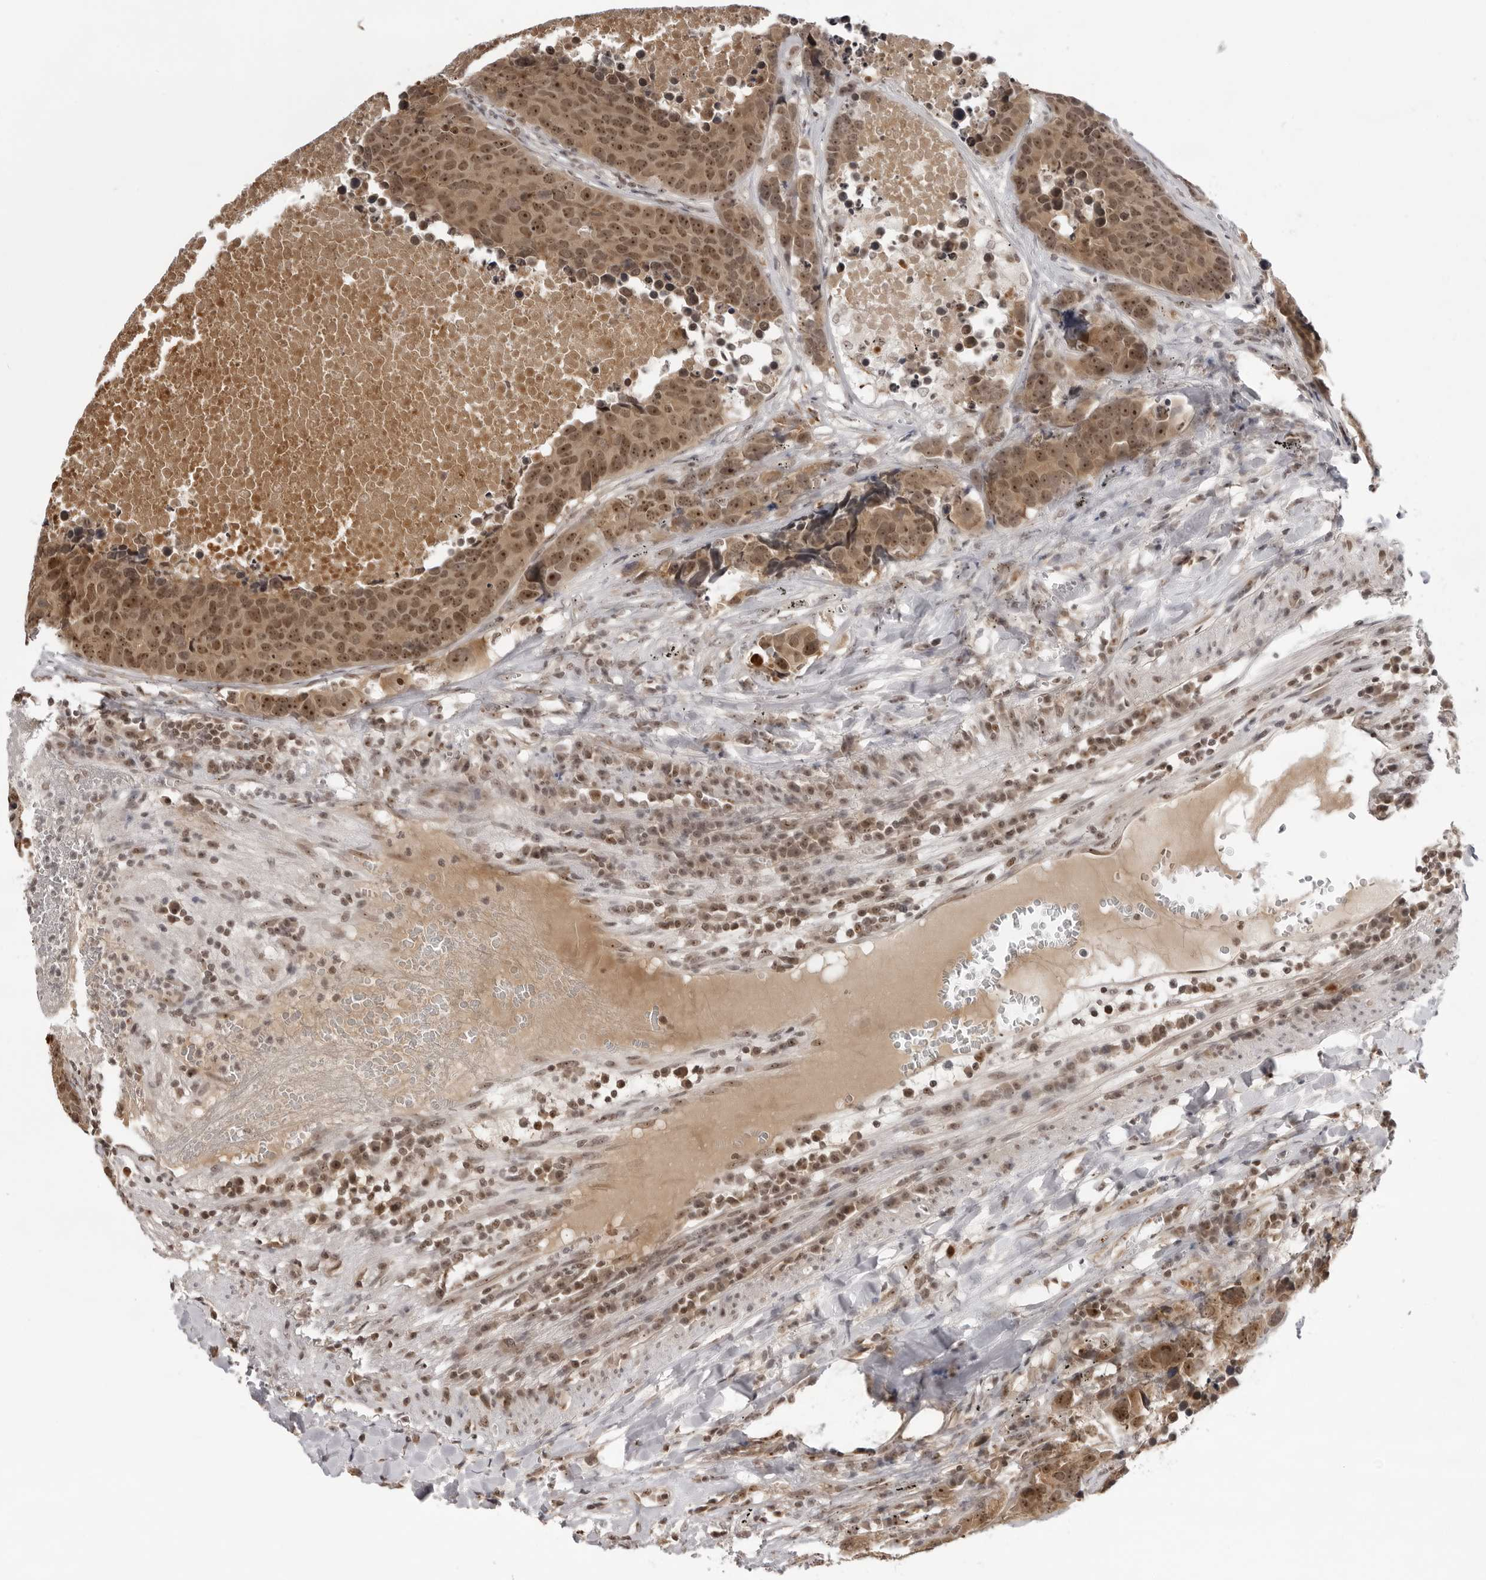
{"staining": {"intensity": "moderate", "quantity": ">75%", "location": "cytoplasmic/membranous,nuclear"}, "tissue": "carcinoid", "cell_type": "Tumor cells", "image_type": "cancer", "snomed": [{"axis": "morphology", "description": "Carcinoid, malignant, NOS"}, {"axis": "topography", "description": "Lung"}], "caption": "Immunohistochemical staining of carcinoid shows medium levels of moderate cytoplasmic/membranous and nuclear positivity in approximately >75% of tumor cells.", "gene": "EXOSC10", "patient": {"sex": "male", "age": 60}}